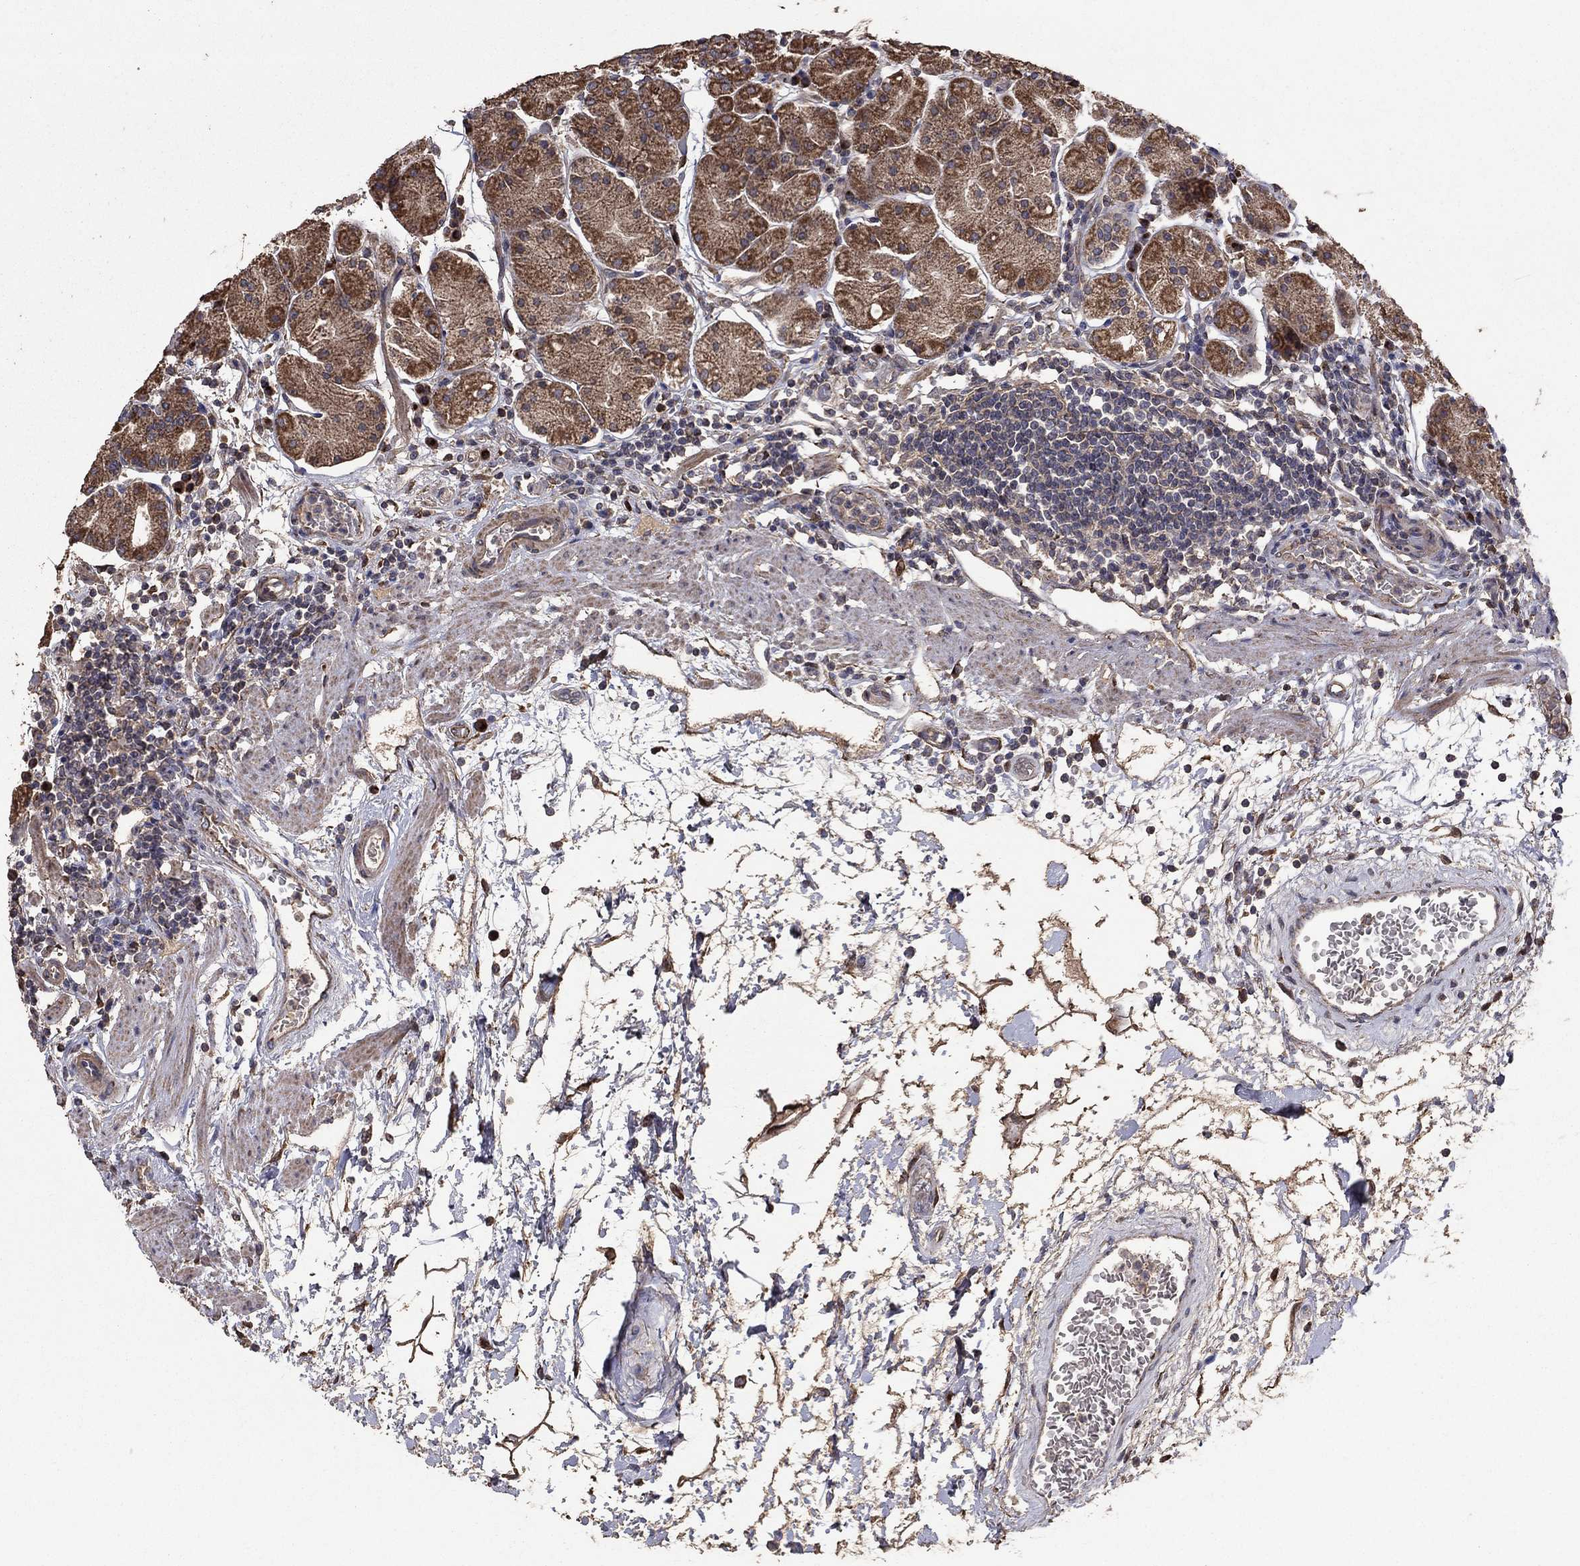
{"staining": {"intensity": "moderate", "quantity": ">75%", "location": "cytoplasmic/membranous"}, "tissue": "stomach", "cell_type": "Glandular cells", "image_type": "normal", "snomed": [{"axis": "morphology", "description": "Normal tissue, NOS"}, {"axis": "topography", "description": "Stomach"}], "caption": "Immunohistochemical staining of benign human stomach shows moderate cytoplasmic/membranous protein expression in about >75% of glandular cells.", "gene": "FLT4", "patient": {"sex": "male", "age": 54}}